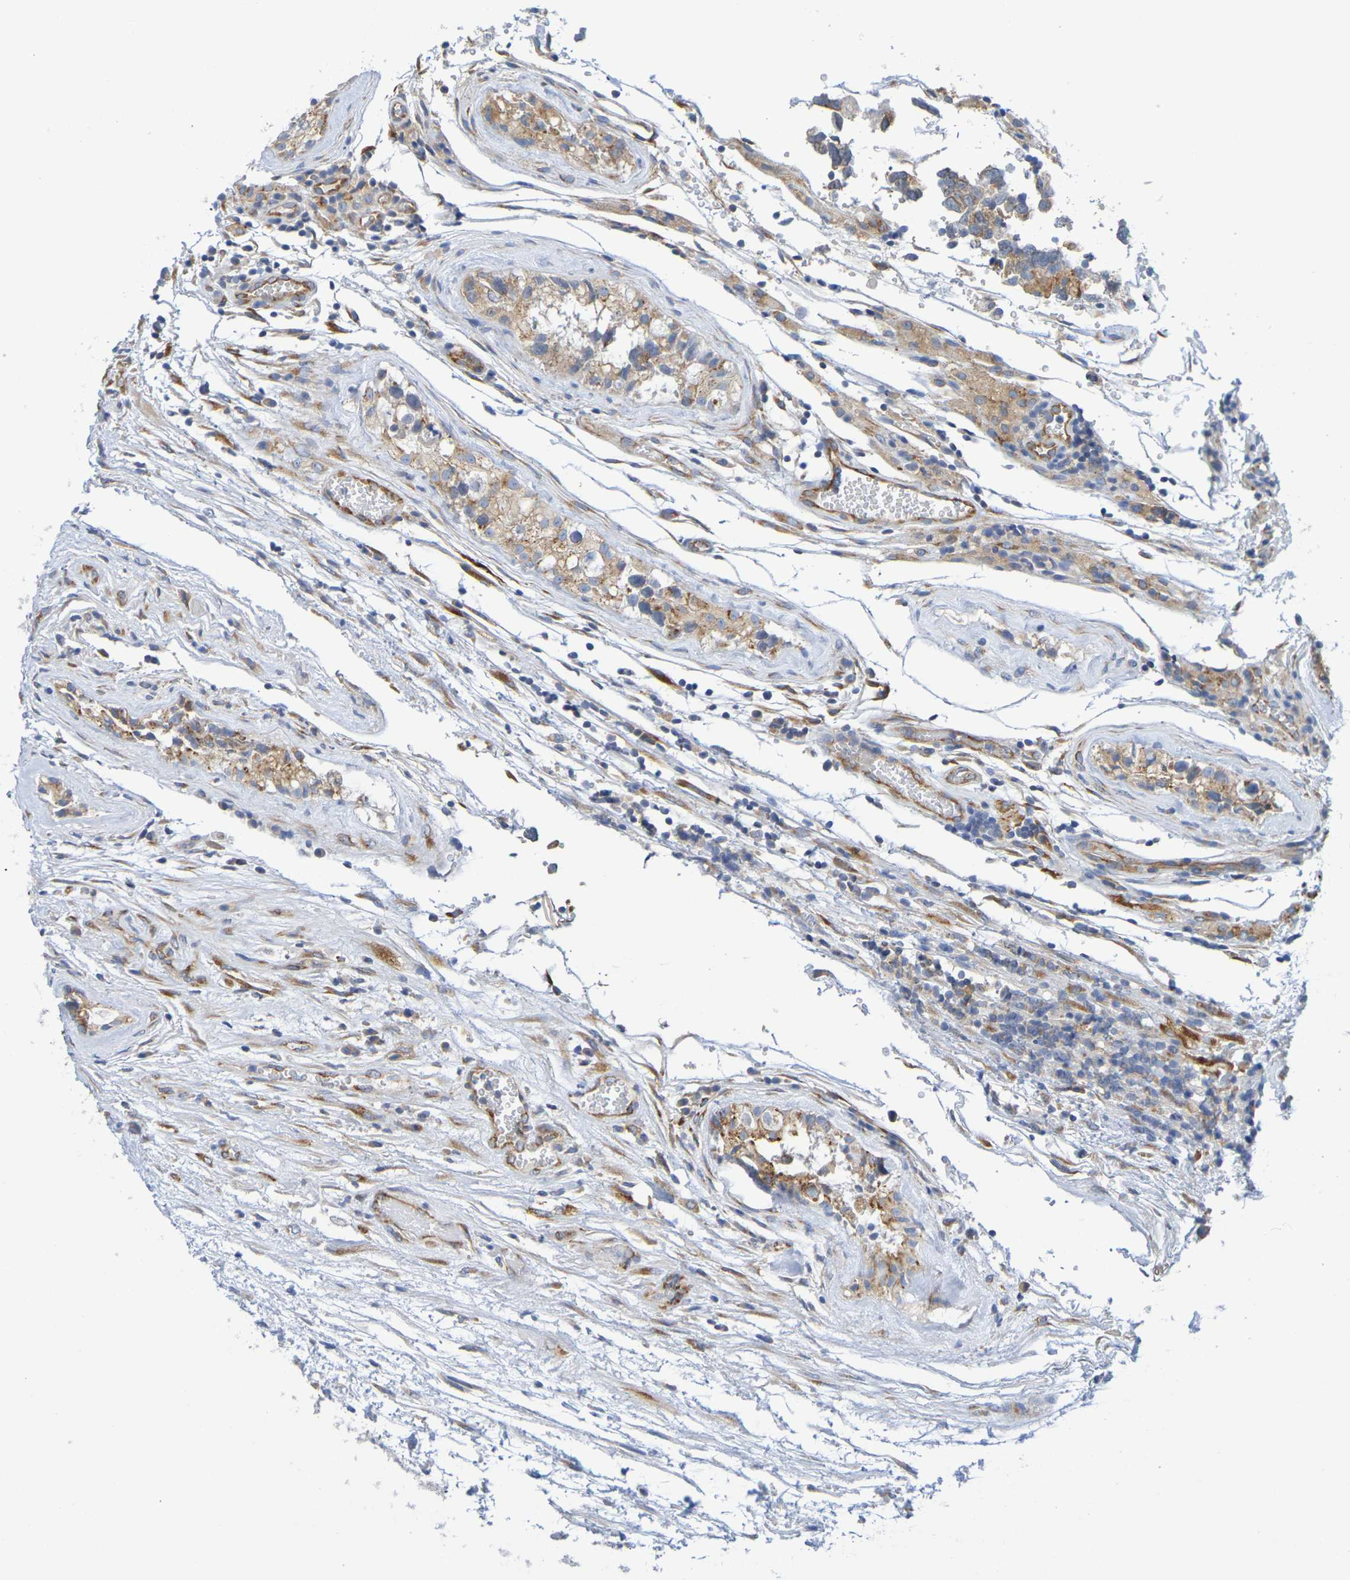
{"staining": {"intensity": "moderate", "quantity": ">75%", "location": "cytoplasmic/membranous"}, "tissue": "testis cancer", "cell_type": "Tumor cells", "image_type": "cancer", "snomed": [{"axis": "morphology", "description": "Carcinoma, Embryonal, NOS"}, {"axis": "topography", "description": "Testis"}], "caption": "Tumor cells show moderate cytoplasmic/membranous staining in about >75% of cells in testis embryonal carcinoma.", "gene": "TMCC3", "patient": {"sex": "male", "age": 36}}